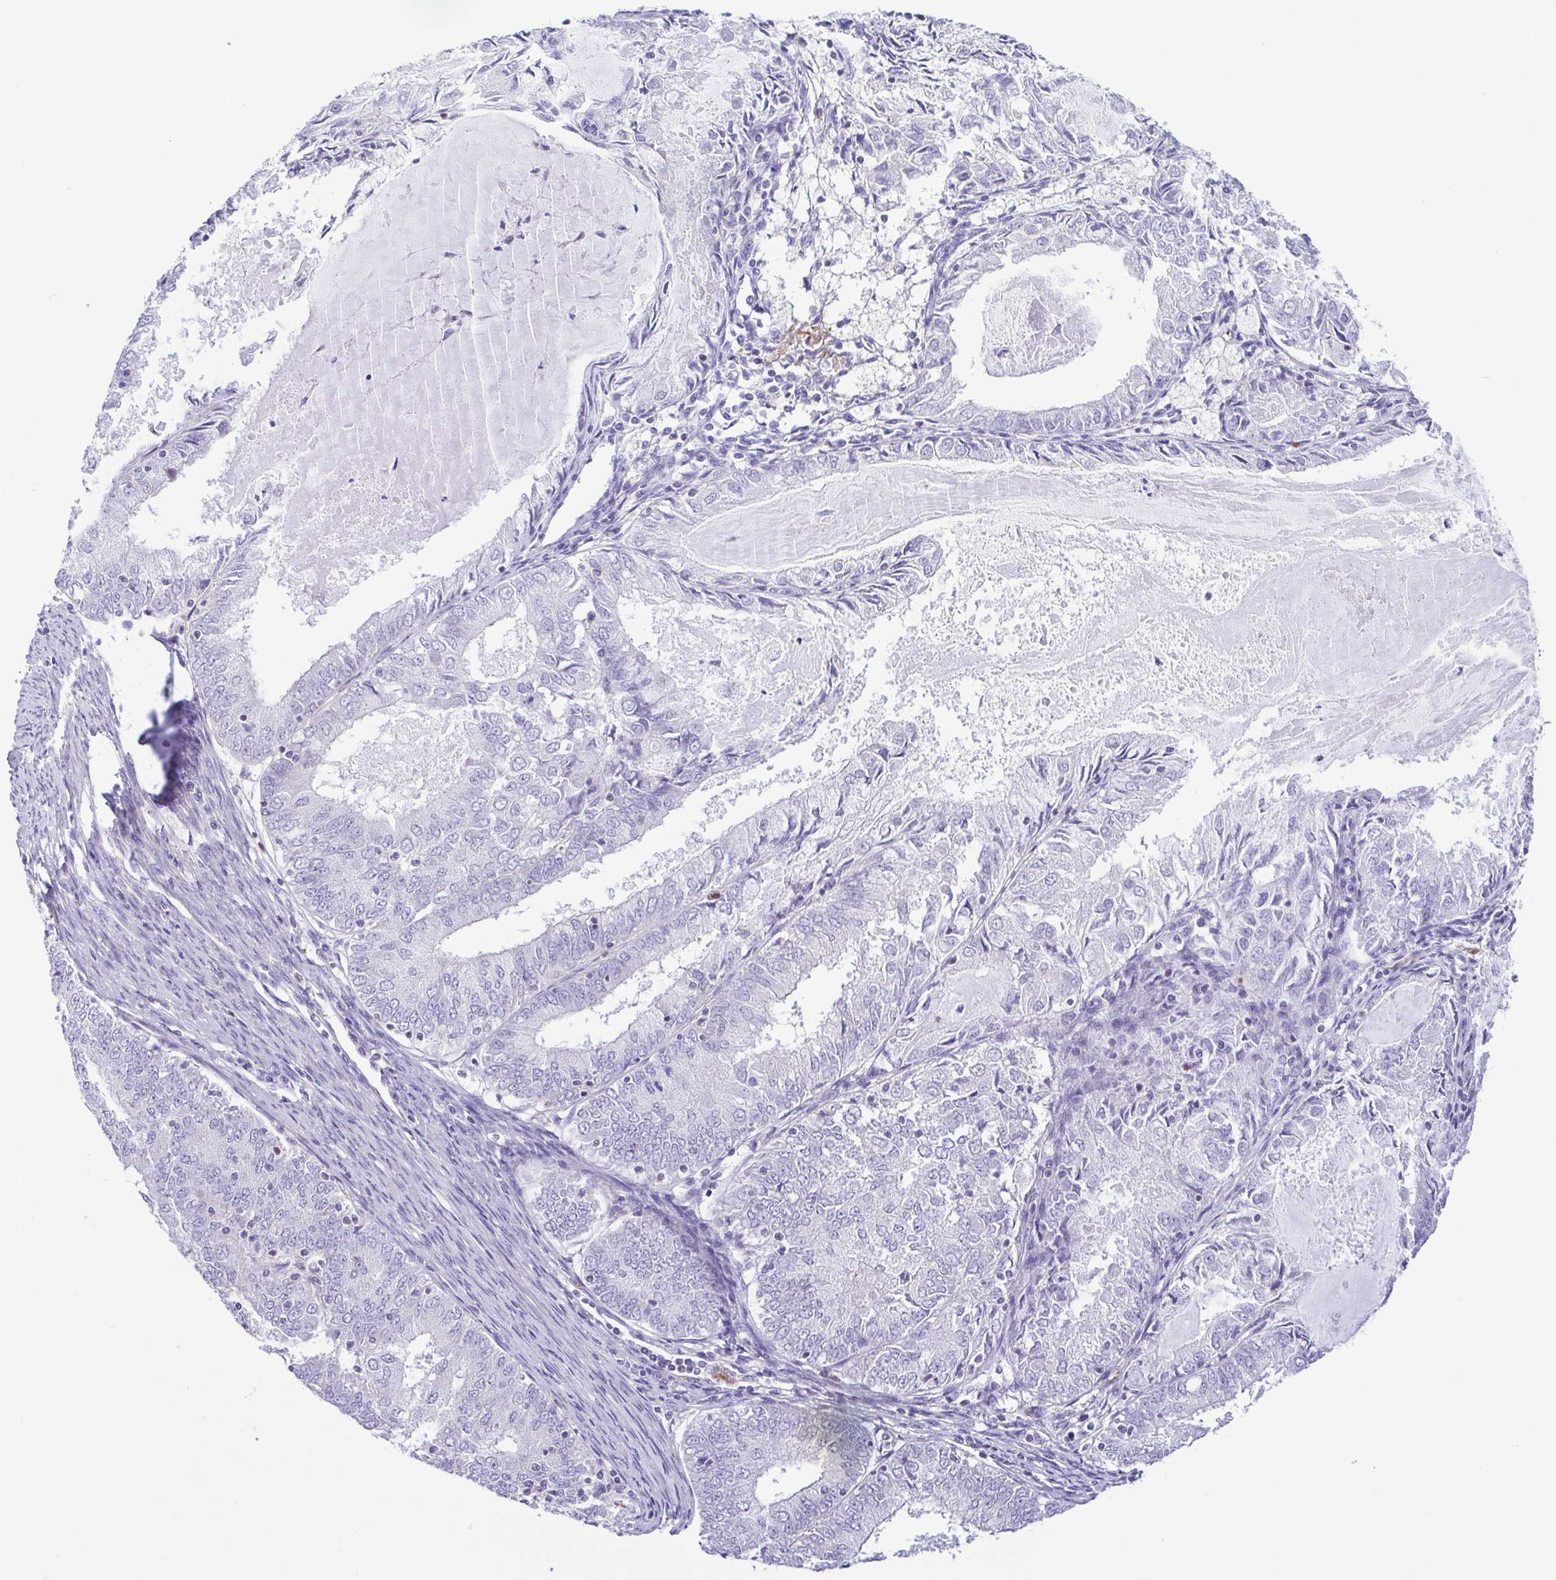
{"staining": {"intensity": "negative", "quantity": "none", "location": "none"}, "tissue": "endometrial cancer", "cell_type": "Tumor cells", "image_type": "cancer", "snomed": [{"axis": "morphology", "description": "Adenocarcinoma, NOS"}, {"axis": "topography", "description": "Endometrium"}], "caption": "A photomicrograph of human adenocarcinoma (endometrial) is negative for staining in tumor cells.", "gene": "GPR182", "patient": {"sex": "female", "age": 57}}